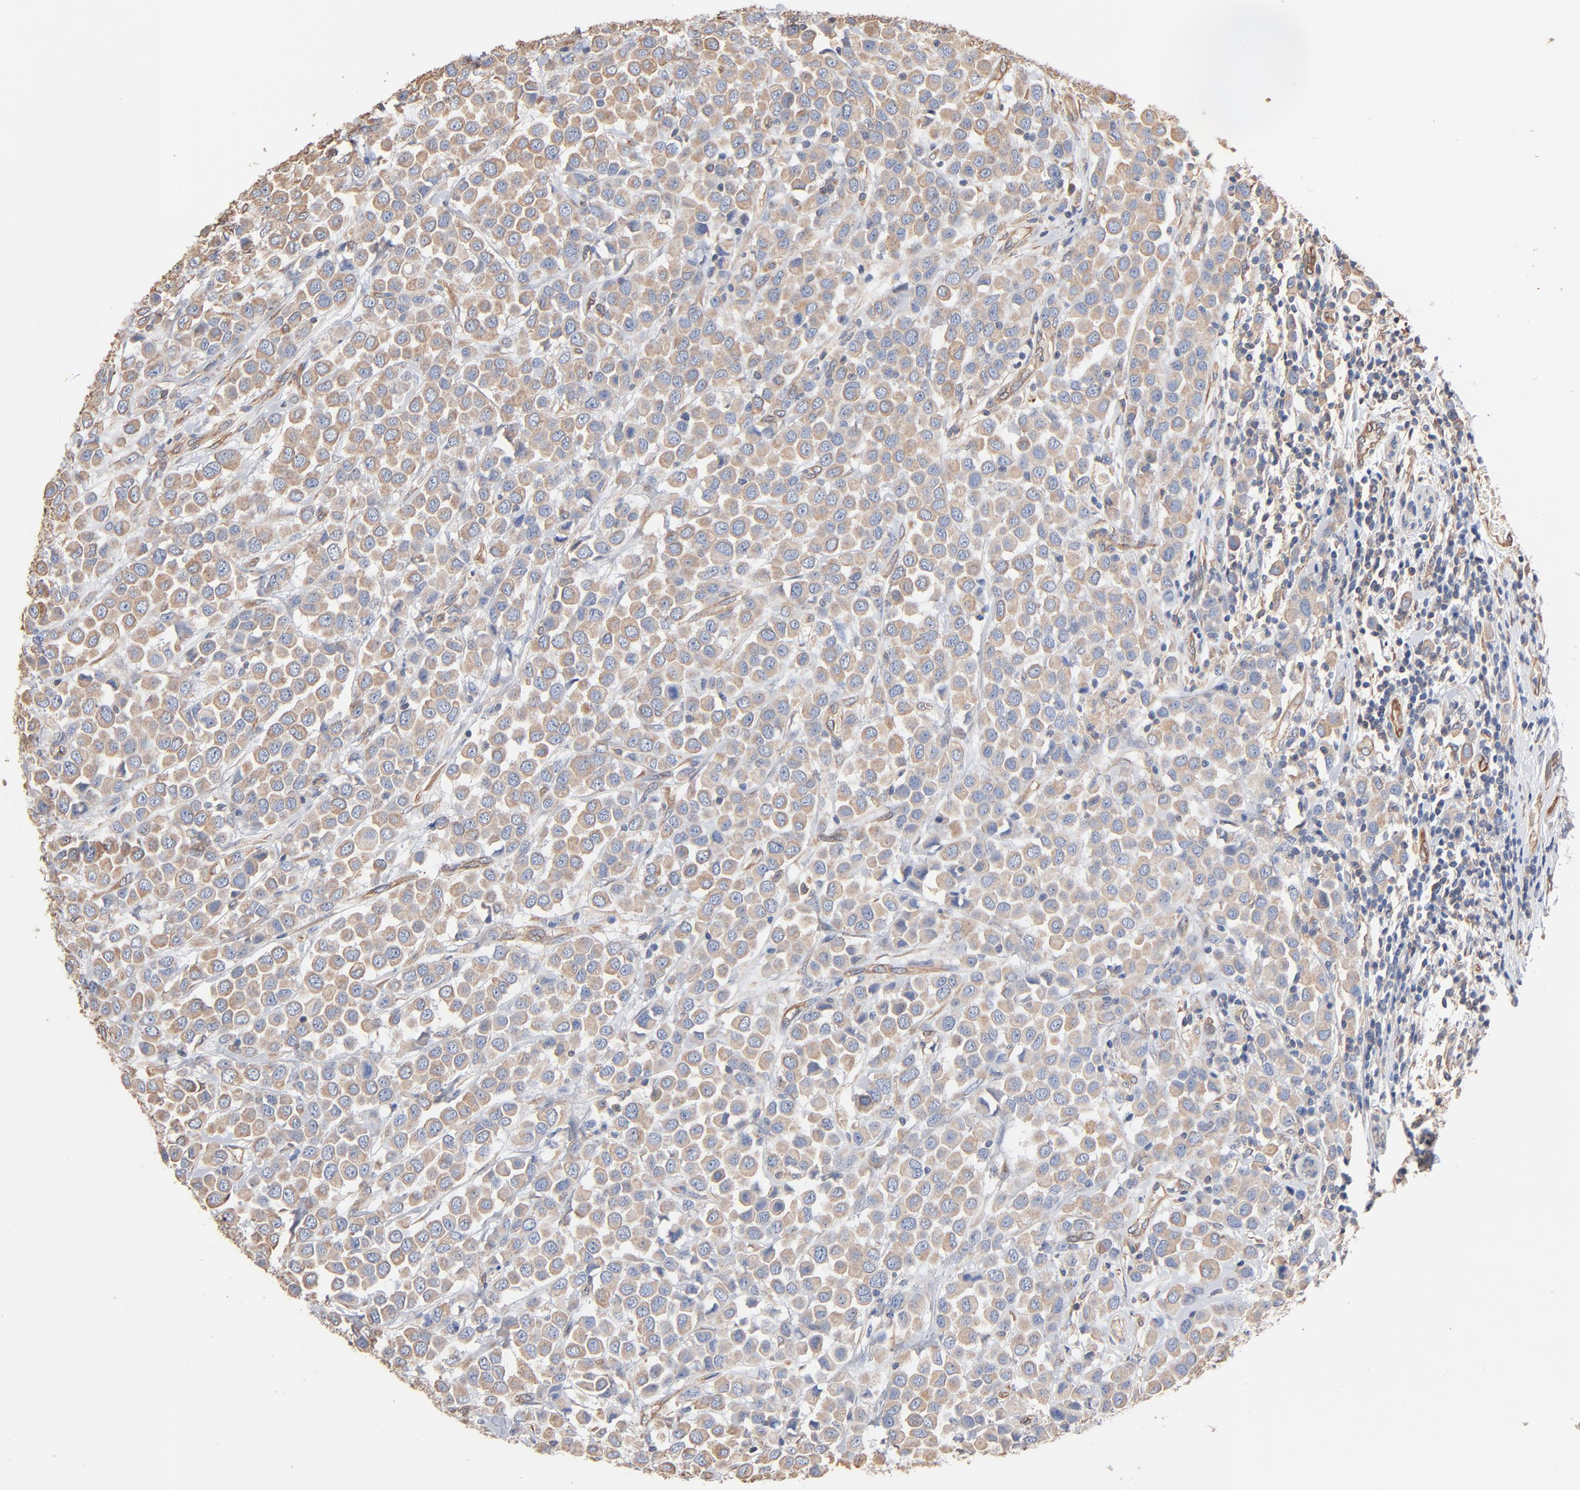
{"staining": {"intensity": "weak", "quantity": ">75%", "location": "cytoplasmic/membranous"}, "tissue": "breast cancer", "cell_type": "Tumor cells", "image_type": "cancer", "snomed": [{"axis": "morphology", "description": "Duct carcinoma"}, {"axis": "topography", "description": "Breast"}], "caption": "Immunohistochemical staining of human breast infiltrating ductal carcinoma exhibits low levels of weak cytoplasmic/membranous protein positivity in approximately >75% of tumor cells.", "gene": "ABCD4", "patient": {"sex": "female", "age": 61}}